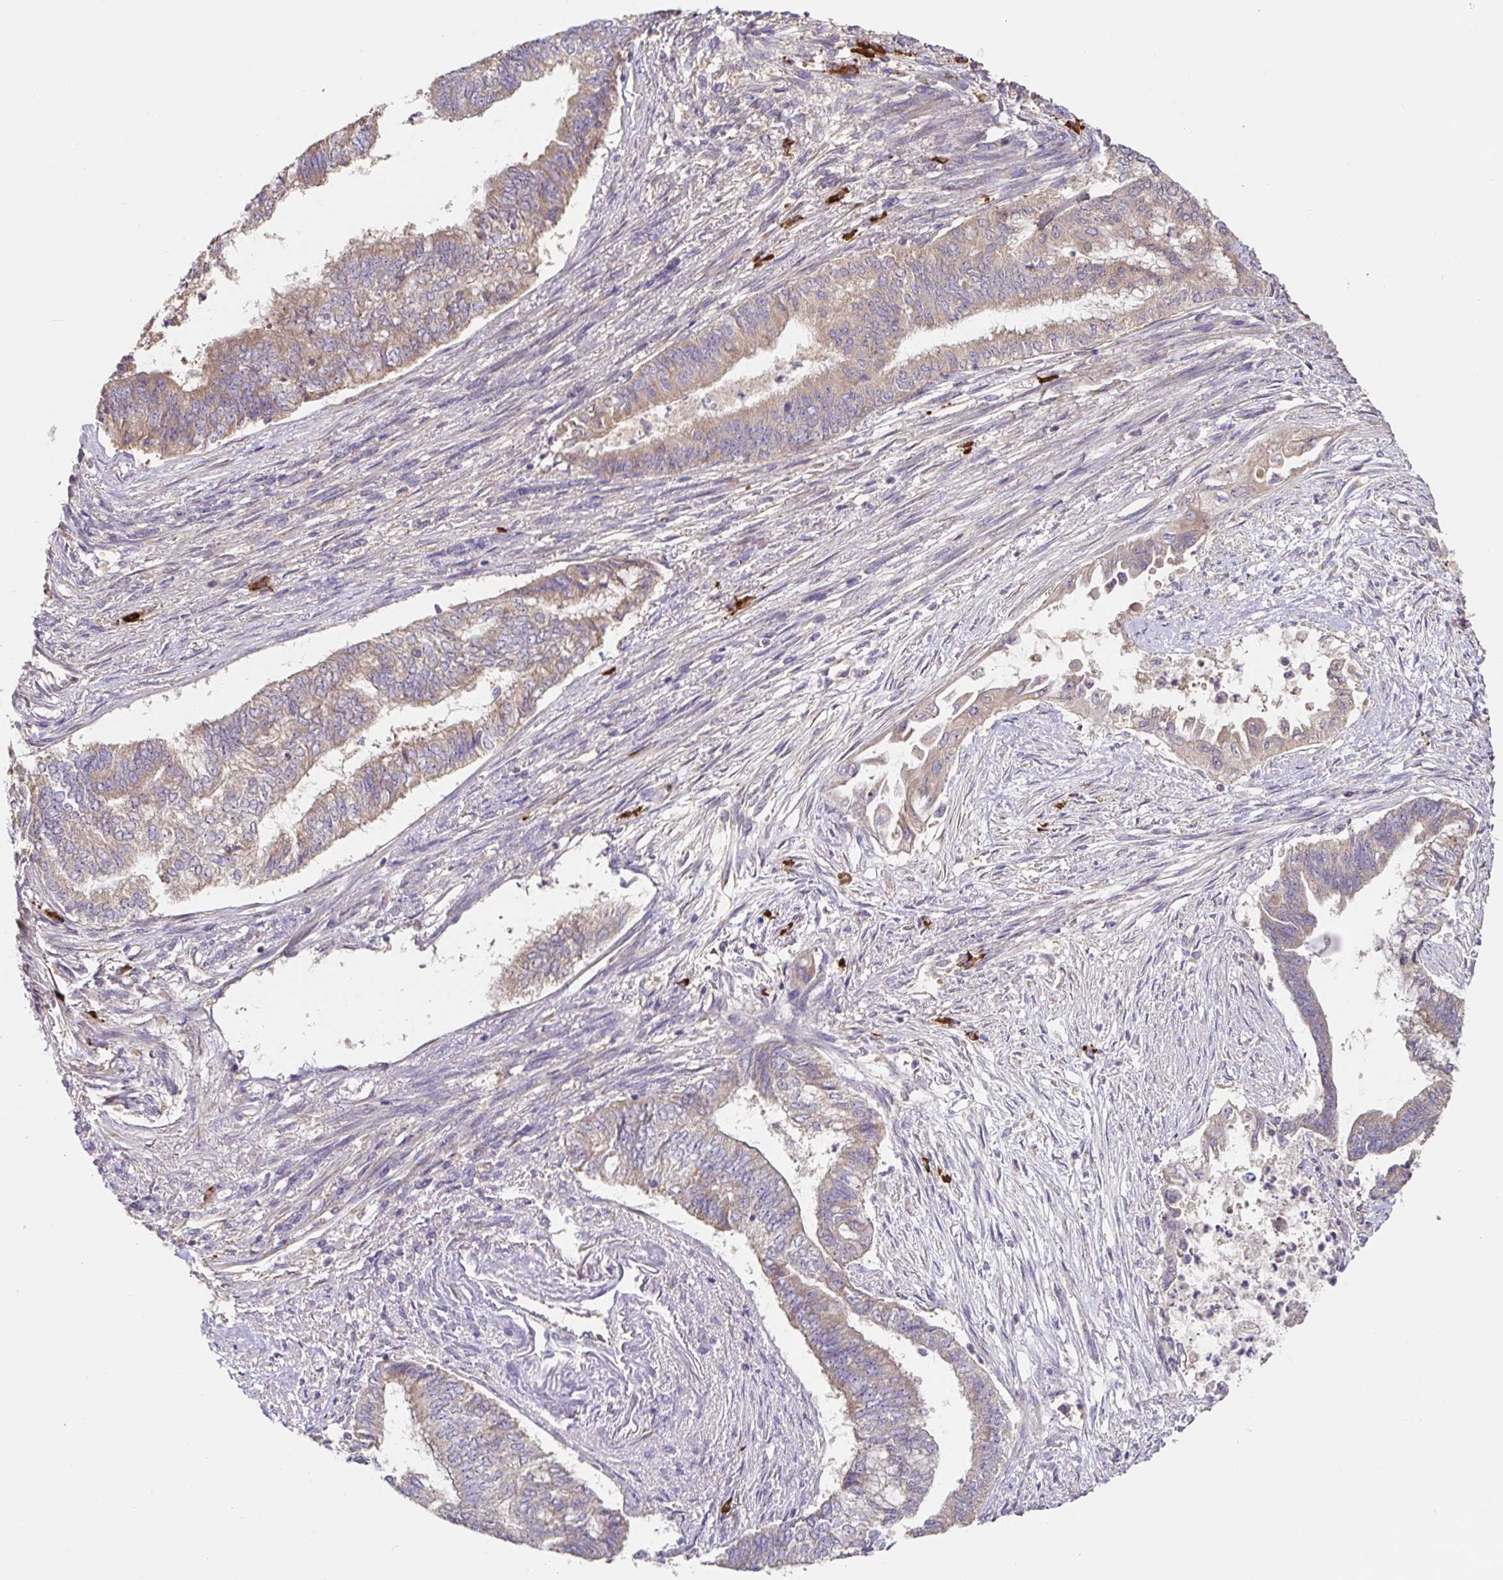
{"staining": {"intensity": "weak", "quantity": "<25%", "location": "cytoplasmic/membranous"}, "tissue": "endometrial cancer", "cell_type": "Tumor cells", "image_type": "cancer", "snomed": [{"axis": "morphology", "description": "Adenocarcinoma, NOS"}, {"axis": "topography", "description": "Endometrium"}], "caption": "The histopathology image demonstrates no staining of tumor cells in endometrial adenocarcinoma. The staining was performed using DAB (3,3'-diaminobenzidine) to visualize the protein expression in brown, while the nuclei were stained in blue with hematoxylin (Magnification: 20x).", "gene": "HAGH", "patient": {"sex": "female", "age": 65}}